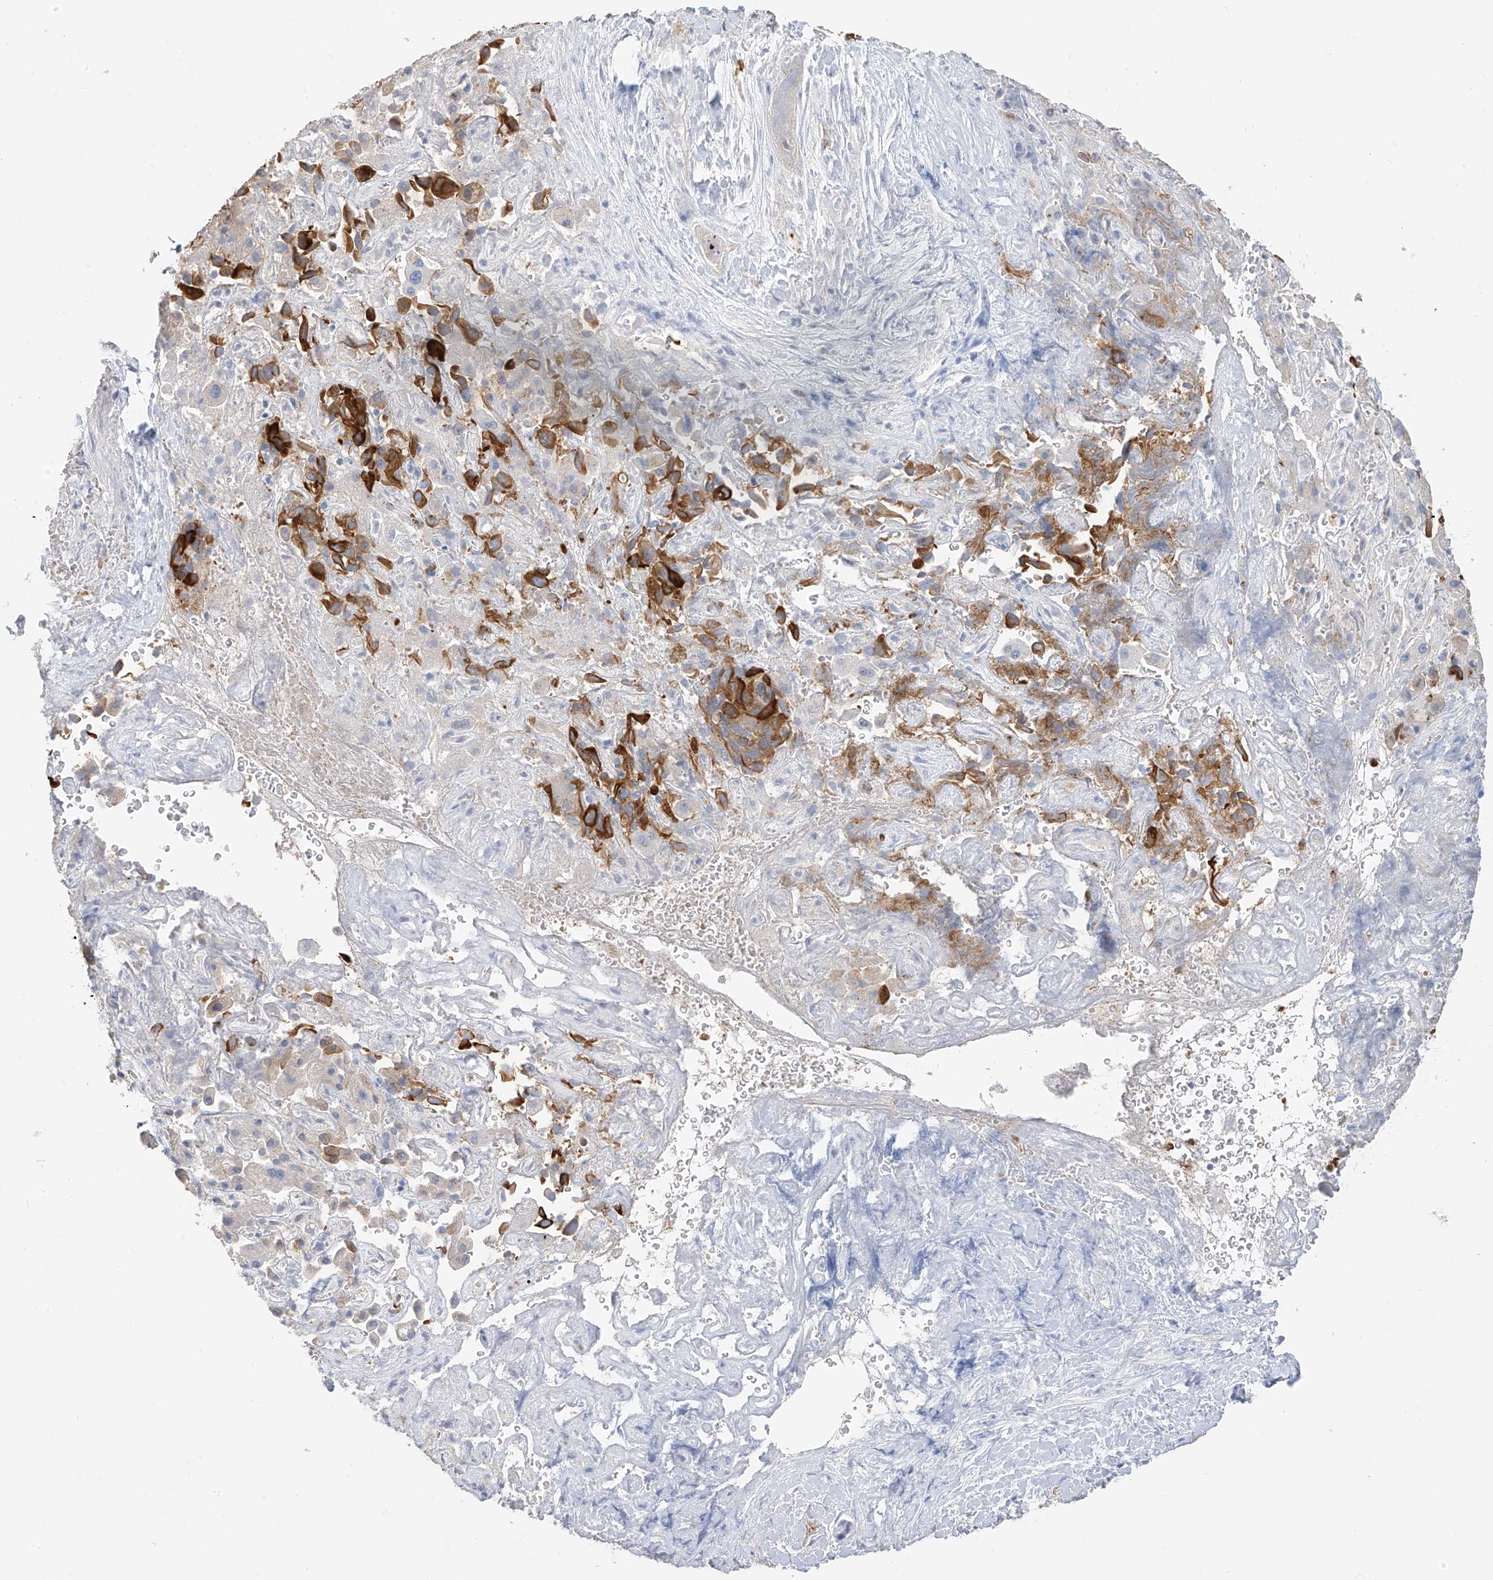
{"staining": {"intensity": "strong", "quantity": "<25%", "location": "cytoplasmic/membranous"}, "tissue": "liver cancer", "cell_type": "Tumor cells", "image_type": "cancer", "snomed": [{"axis": "morphology", "description": "Cholangiocarcinoma"}, {"axis": "topography", "description": "Liver"}], "caption": "An image of liver cancer stained for a protein demonstrates strong cytoplasmic/membranous brown staining in tumor cells.", "gene": "PAFAH1B3", "patient": {"sex": "female", "age": 52}}